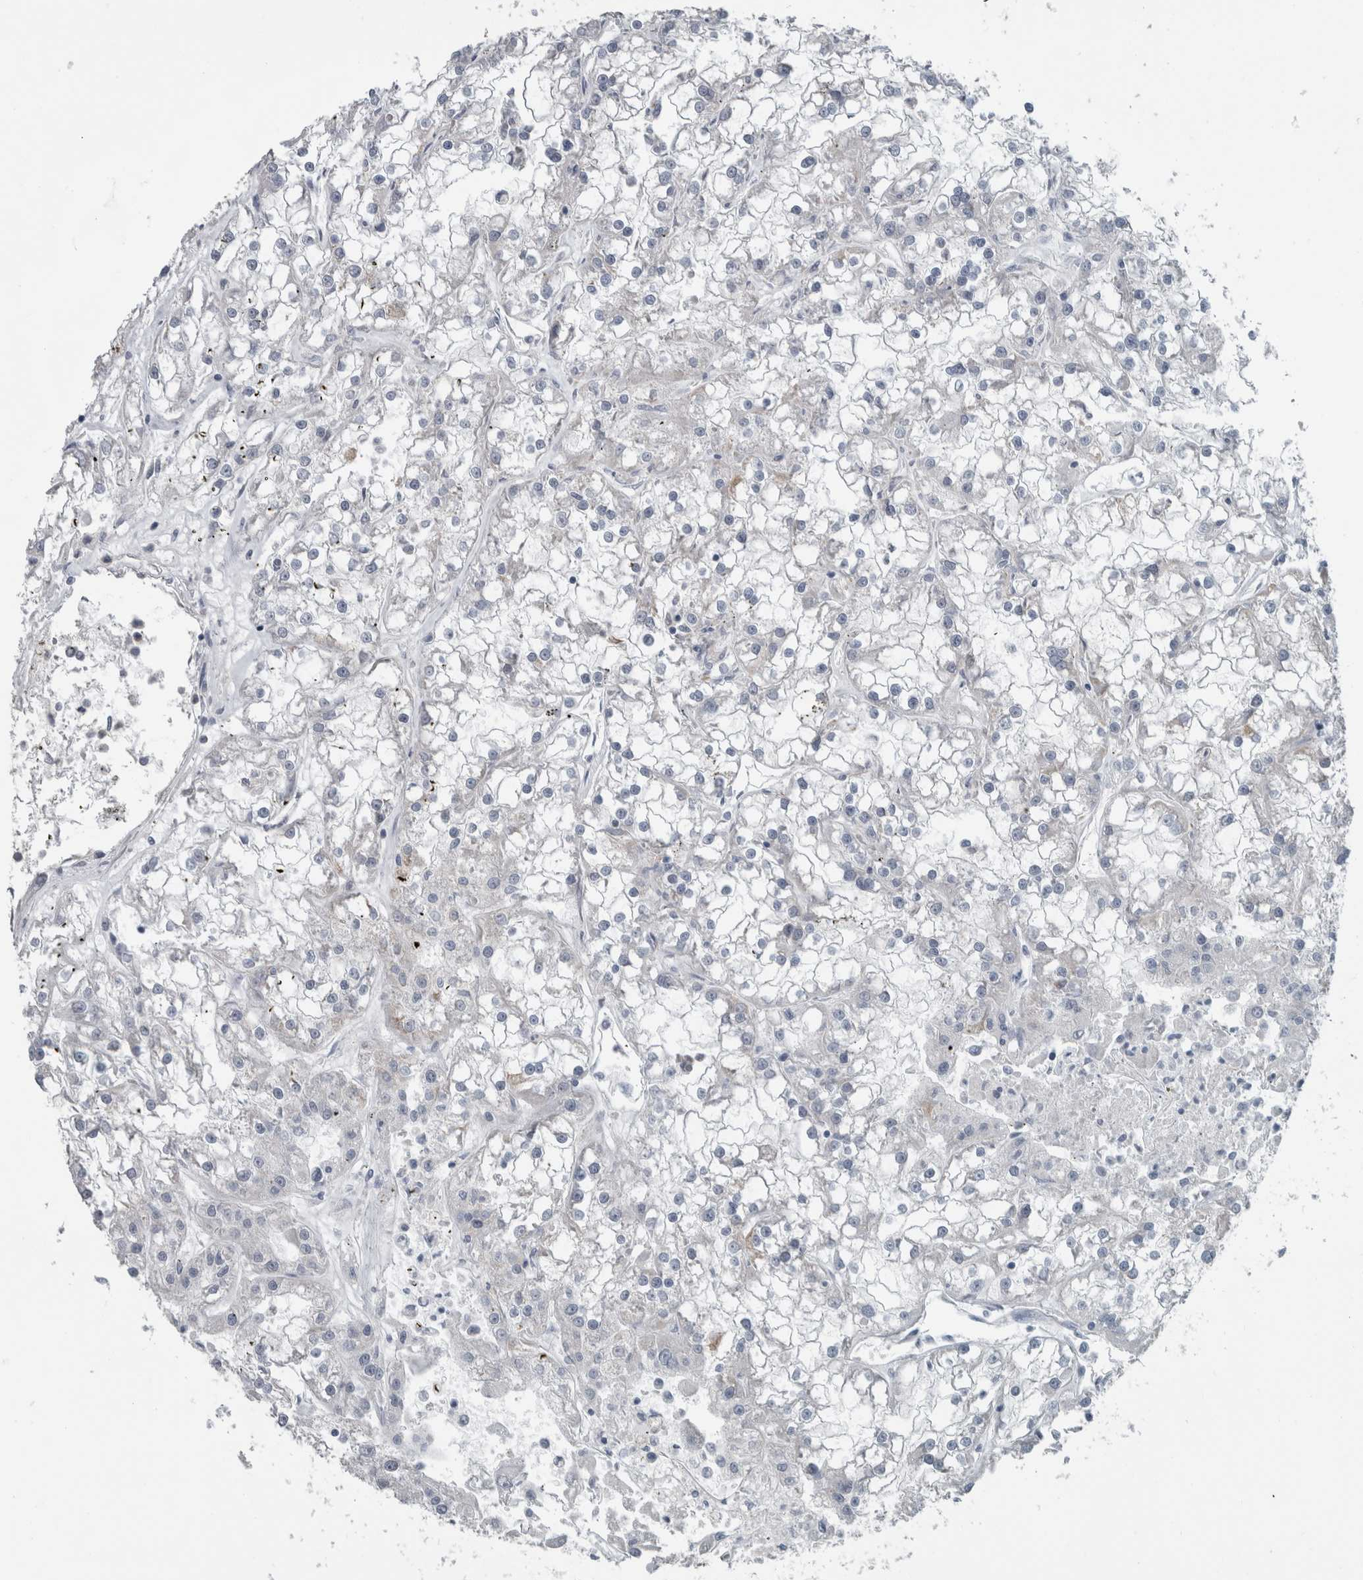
{"staining": {"intensity": "negative", "quantity": "none", "location": "none"}, "tissue": "renal cancer", "cell_type": "Tumor cells", "image_type": "cancer", "snomed": [{"axis": "morphology", "description": "Adenocarcinoma, NOS"}, {"axis": "topography", "description": "Kidney"}], "caption": "This image is of renal adenocarcinoma stained with immunohistochemistry (IHC) to label a protein in brown with the nuclei are counter-stained blue. There is no positivity in tumor cells.", "gene": "ACSF2", "patient": {"sex": "female", "age": 52}}